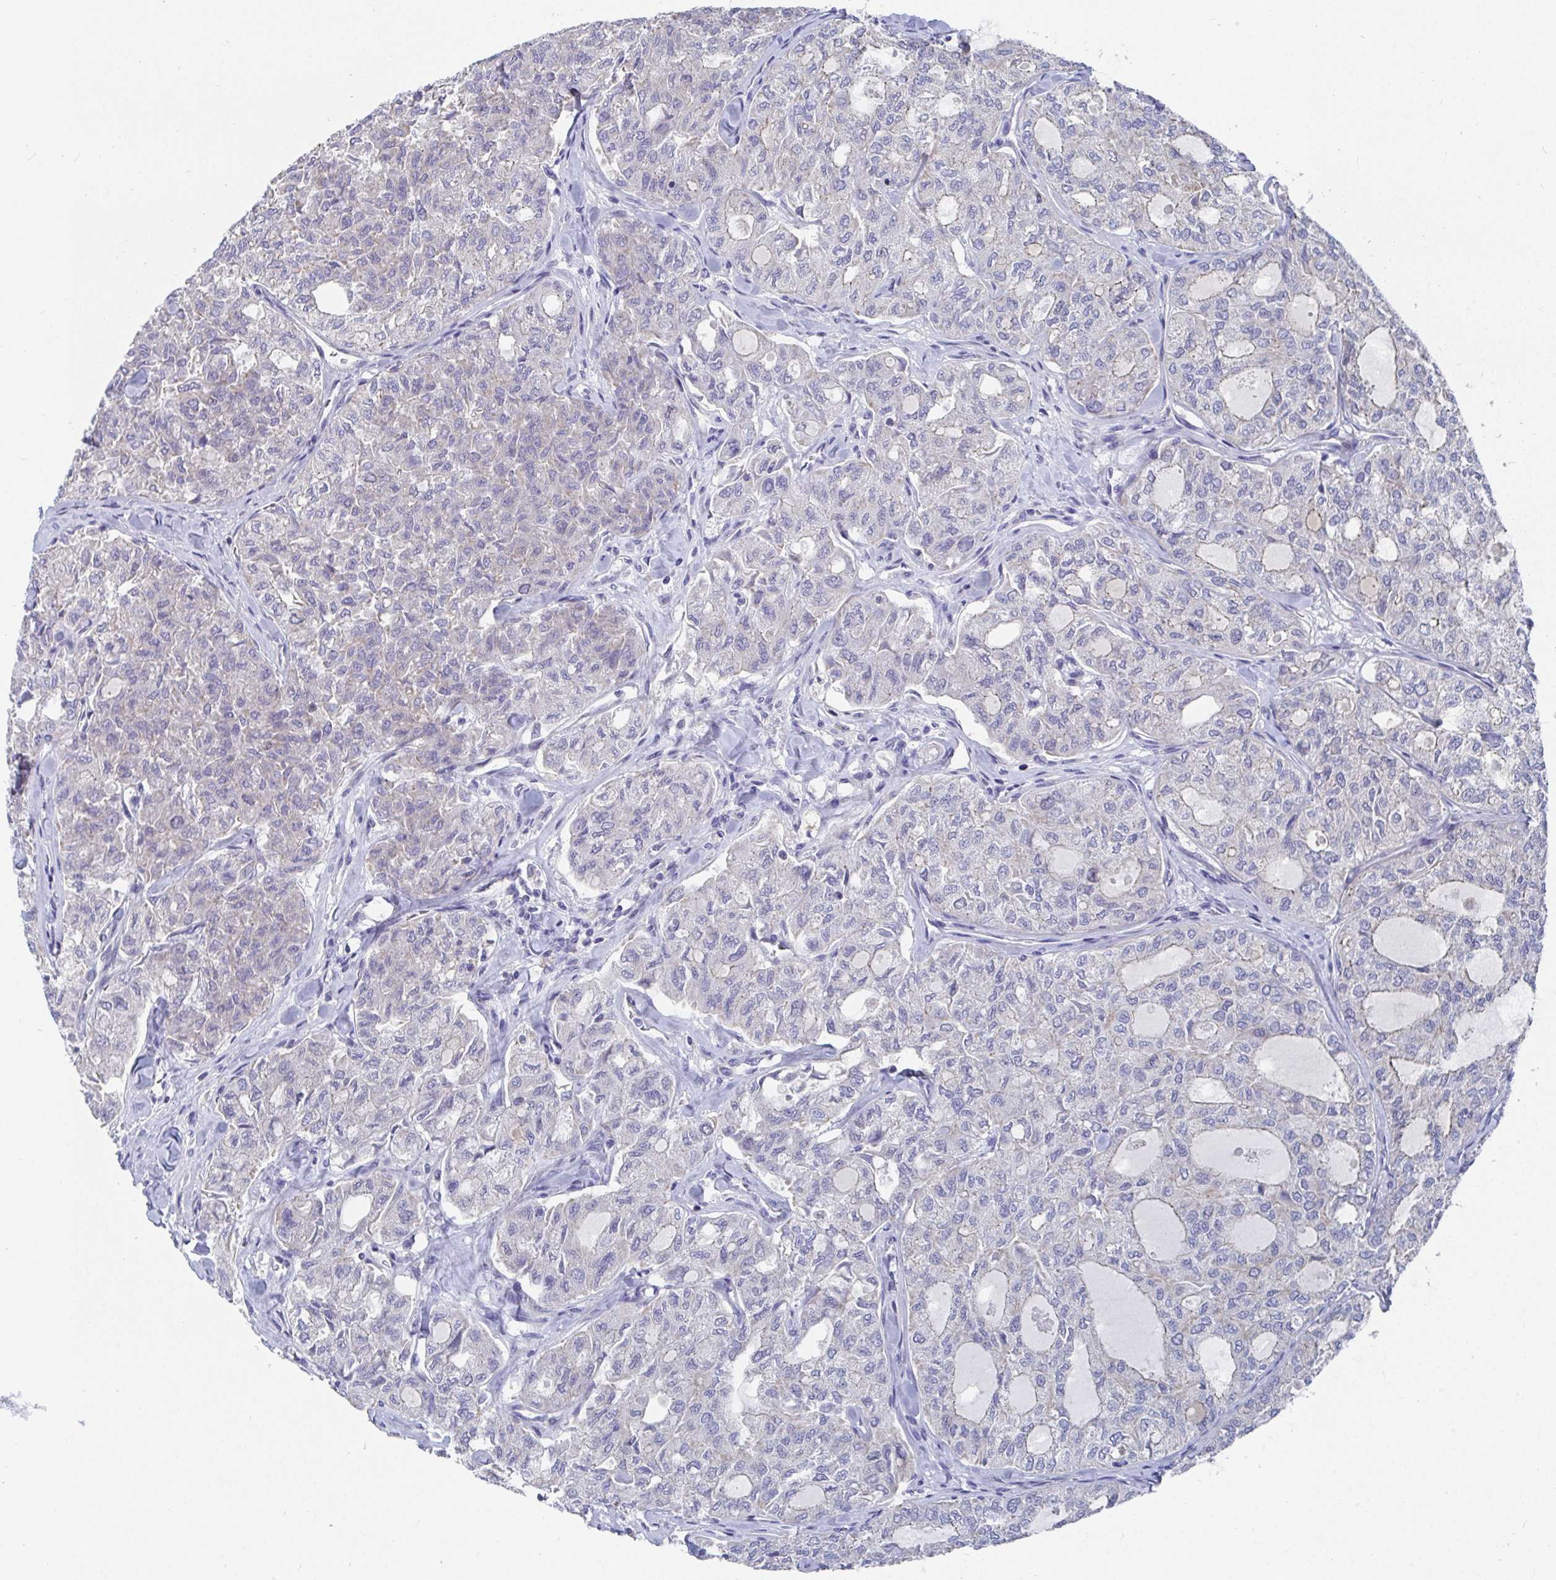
{"staining": {"intensity": "negative", "quantity": "none", "location": "none"}, "tissue": "thyroid cancer", "cell_type": "Tumor cells", "image_type": "cancer", "snomed": [{"axis": "morphology", "description": "Follicular adenoma carcinoma, NOS"}, {"axis": "topography", "description": "Thyroid gland"}], "caption": "This micrograph is of thyroid cancer (follicular adenoma carcinoma) stained with IHC to label a protein in brown with the nuclei are counter-stained blue. There is no expression in tumor cells. (DAB immunohistochemistry visualized using brightfield microscopy, high magnification).", "gene": "ATP5F1C", "patient": {"sex": "male", "age": 75}}